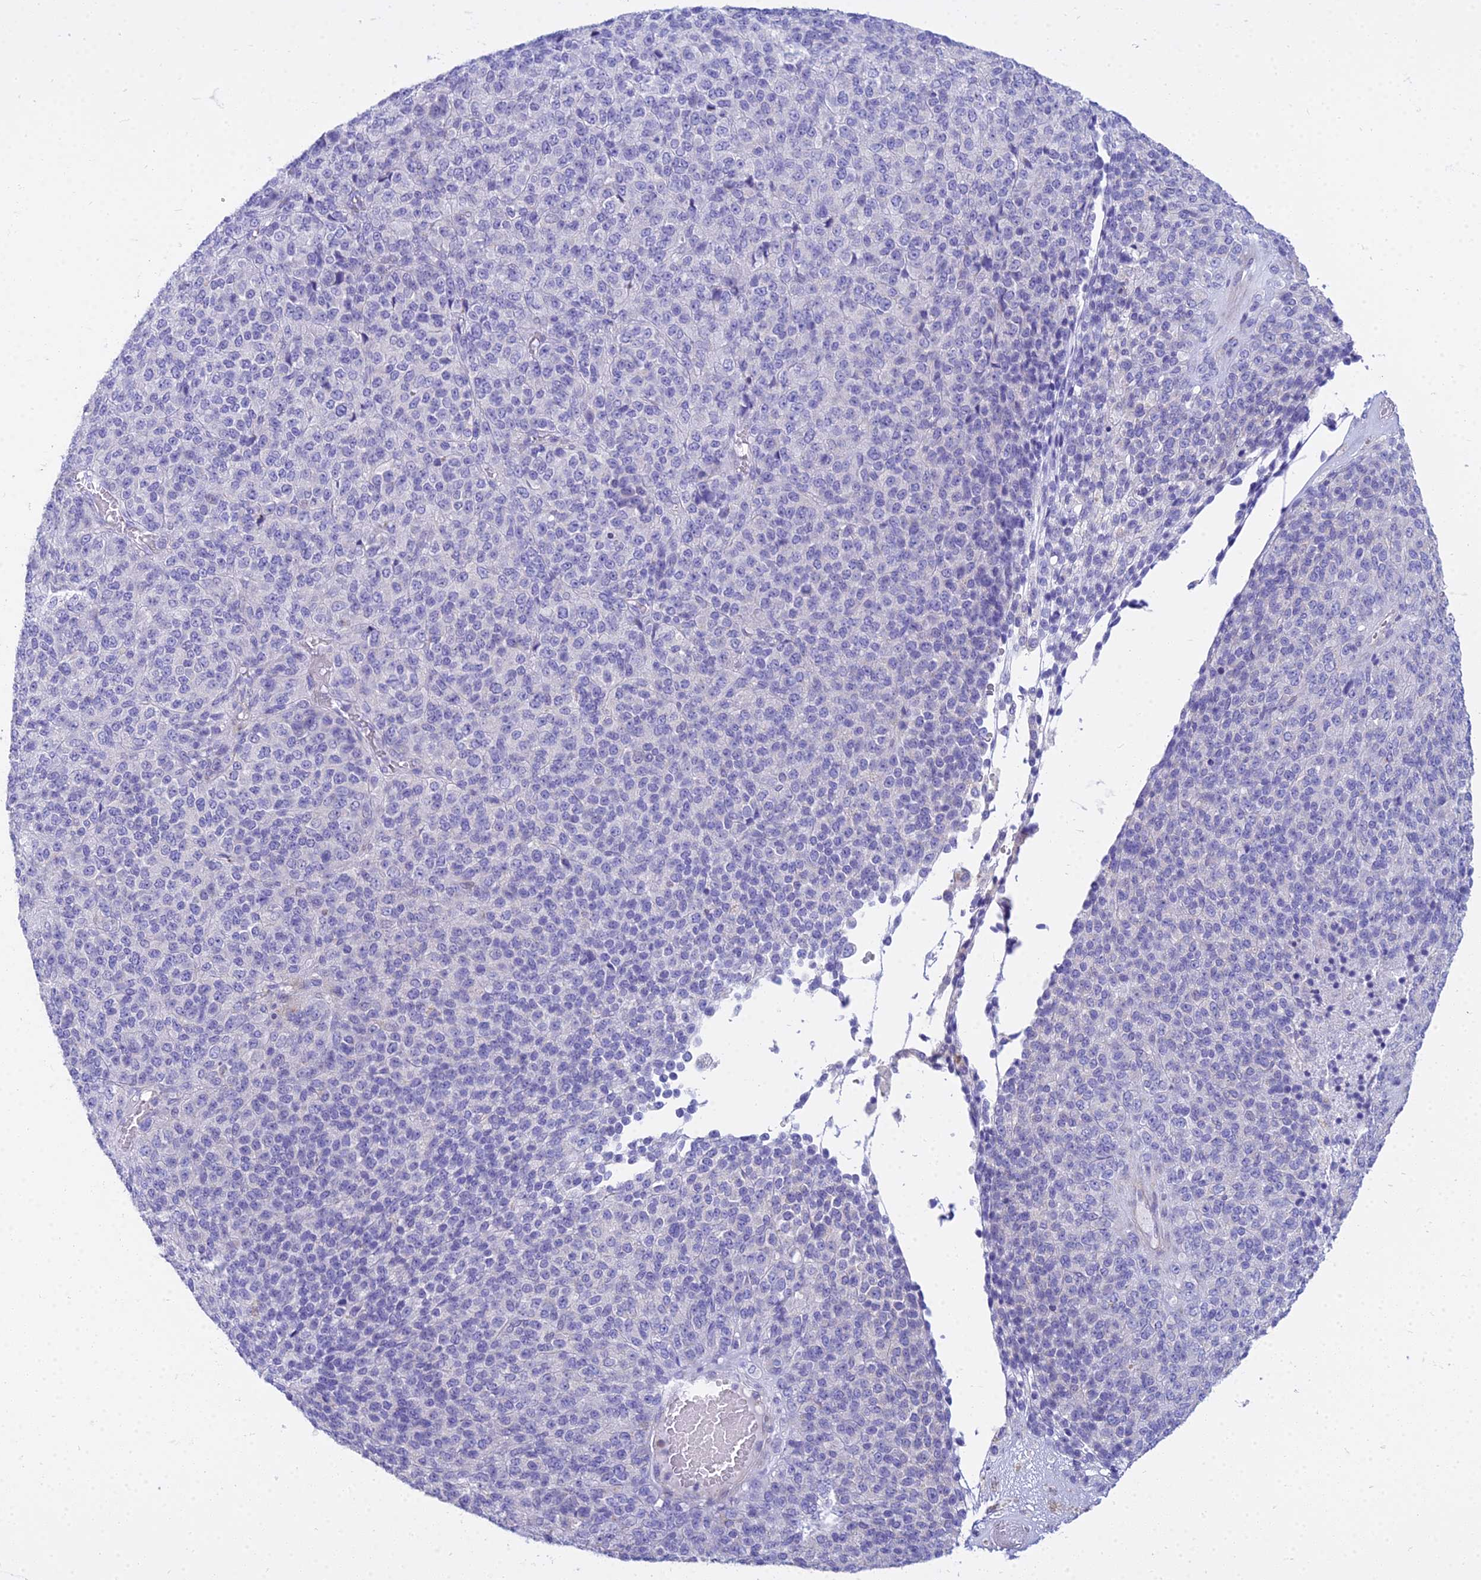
{"staining": {"intensity": "negative", "quantity": "none", "location": "none"}, "tissue": "melanoma", "cell_type": "Tumor cells", "image_type": "cancer", "snomed": [{"axis": "morphology", "description": "Malignant melanoma, Metastatic site"}, {"axis": "topography", "description": "Brain"}], "caption": "This image is of melanoma stained with immunohistochemistry (IHC) to label a protein in brown with the nuclei are counter-stained blue. There is no positivity in tumor cells.", "gene": "SMIM24", "patient": {"sex": "female", "age": 56}}